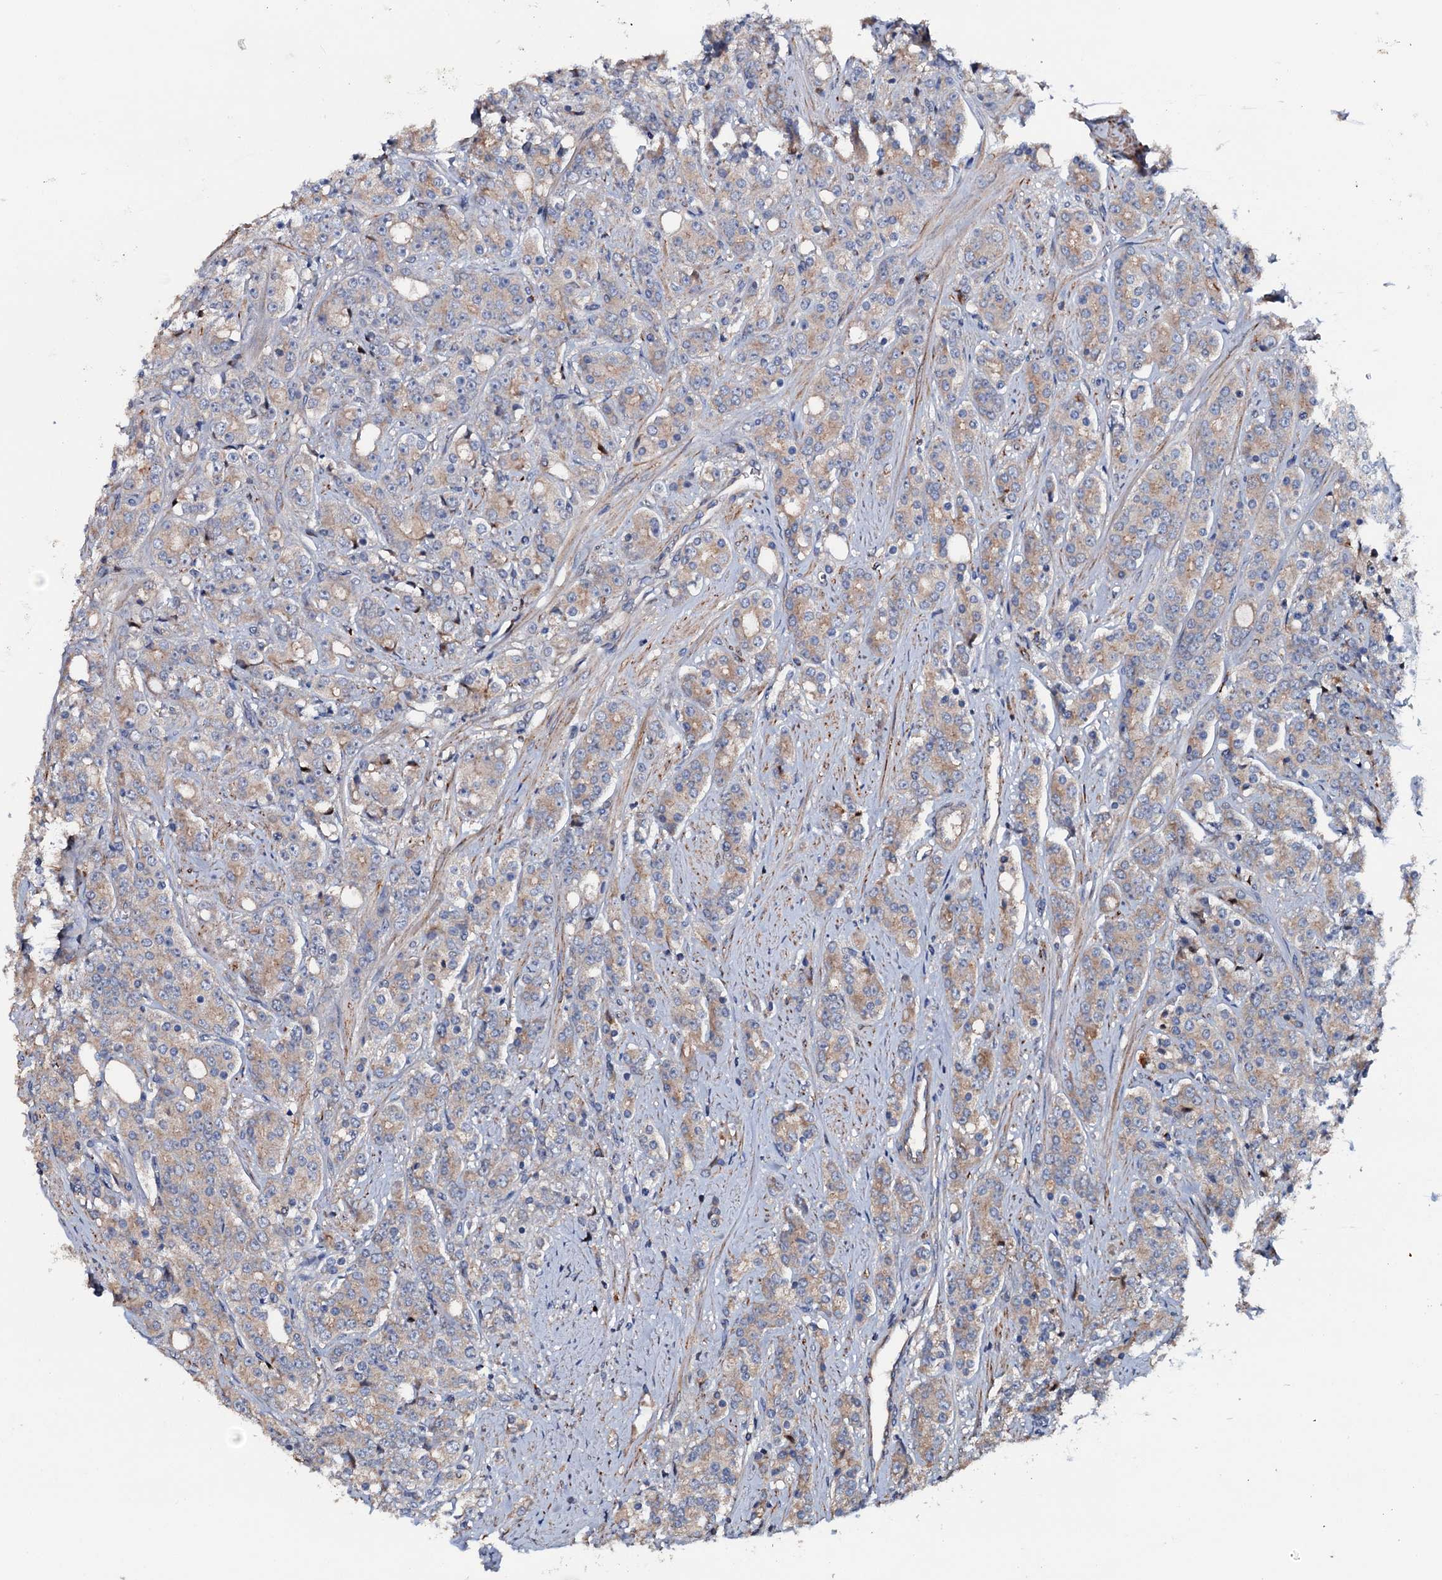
{"staining": {"intensity": "weak", "quantity": "25%-75%", "location": "cytoplasmic/membranous"}, "tissue": "prostate cancer", "cell_type": "Tumor cells", "image_type": "cancer", "snomed": [{"axis": "morphology", "description": "Adenocarcinoma, High grade"}, {"axis": "topography", "description": "Prostate"}], "caption": "DAB immunohistochemical staining of human prostate cancer (adenocarcinoma (high-grade)) exhibits weak cytoplasmic/membranous protein staining in about 25%-75% of tumor cells. Using DAB (3,3'-diaminobenzidine) (brown) and hematoxylin (blue) stains, captured at high magnification using brightfield microscopy.", "gene": "NEK1", "patient": {"sex": "male", "age": 62}}